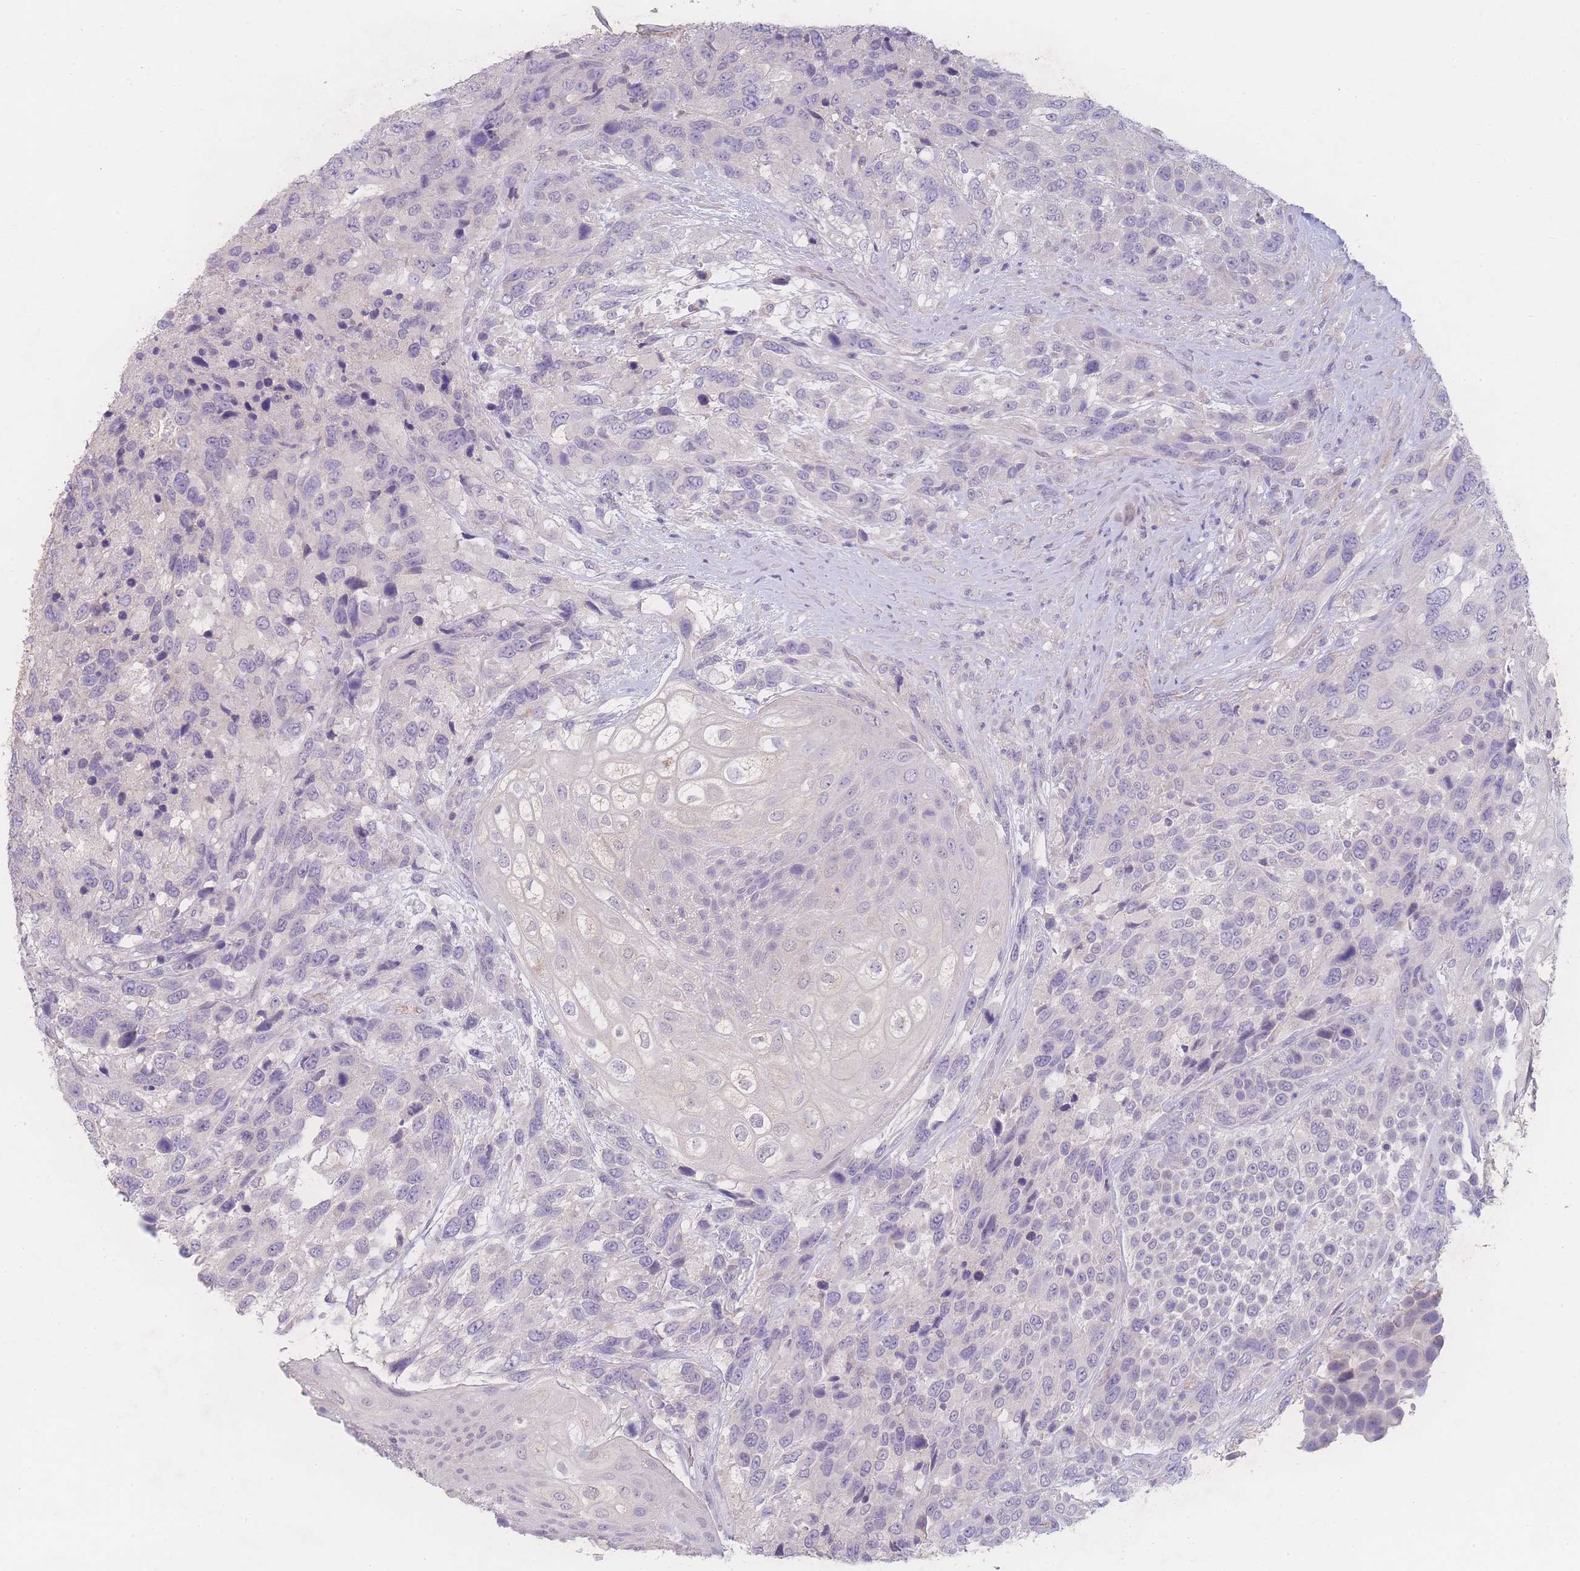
{"staining": {"intensity": "negative", "quantity": "none", "location": "none"}, "tissue": "urothelial cancer", "cell_type": "Tumor cells", "image_type": "cancer", "snomed": [{"axis": "morphology", "description": "Urothelial carcinoma, High grade"}, {"axis": "topography", "description": "Urinary bladder"}], "caption": "High magnification brightfield microscopy of urothelial carcinoma (high-grade) stained with DAB (brown) and counterstained with hematoxylin (blue): tumor cells show no significant staining. The staining was performed using DAB to visualize the protein expression in brown, while the nuclei were stained in blue with hematoxylin (Magnification: 20x).", "gene": "GIPR", "patient": {"sex": "female", "age": 70}}